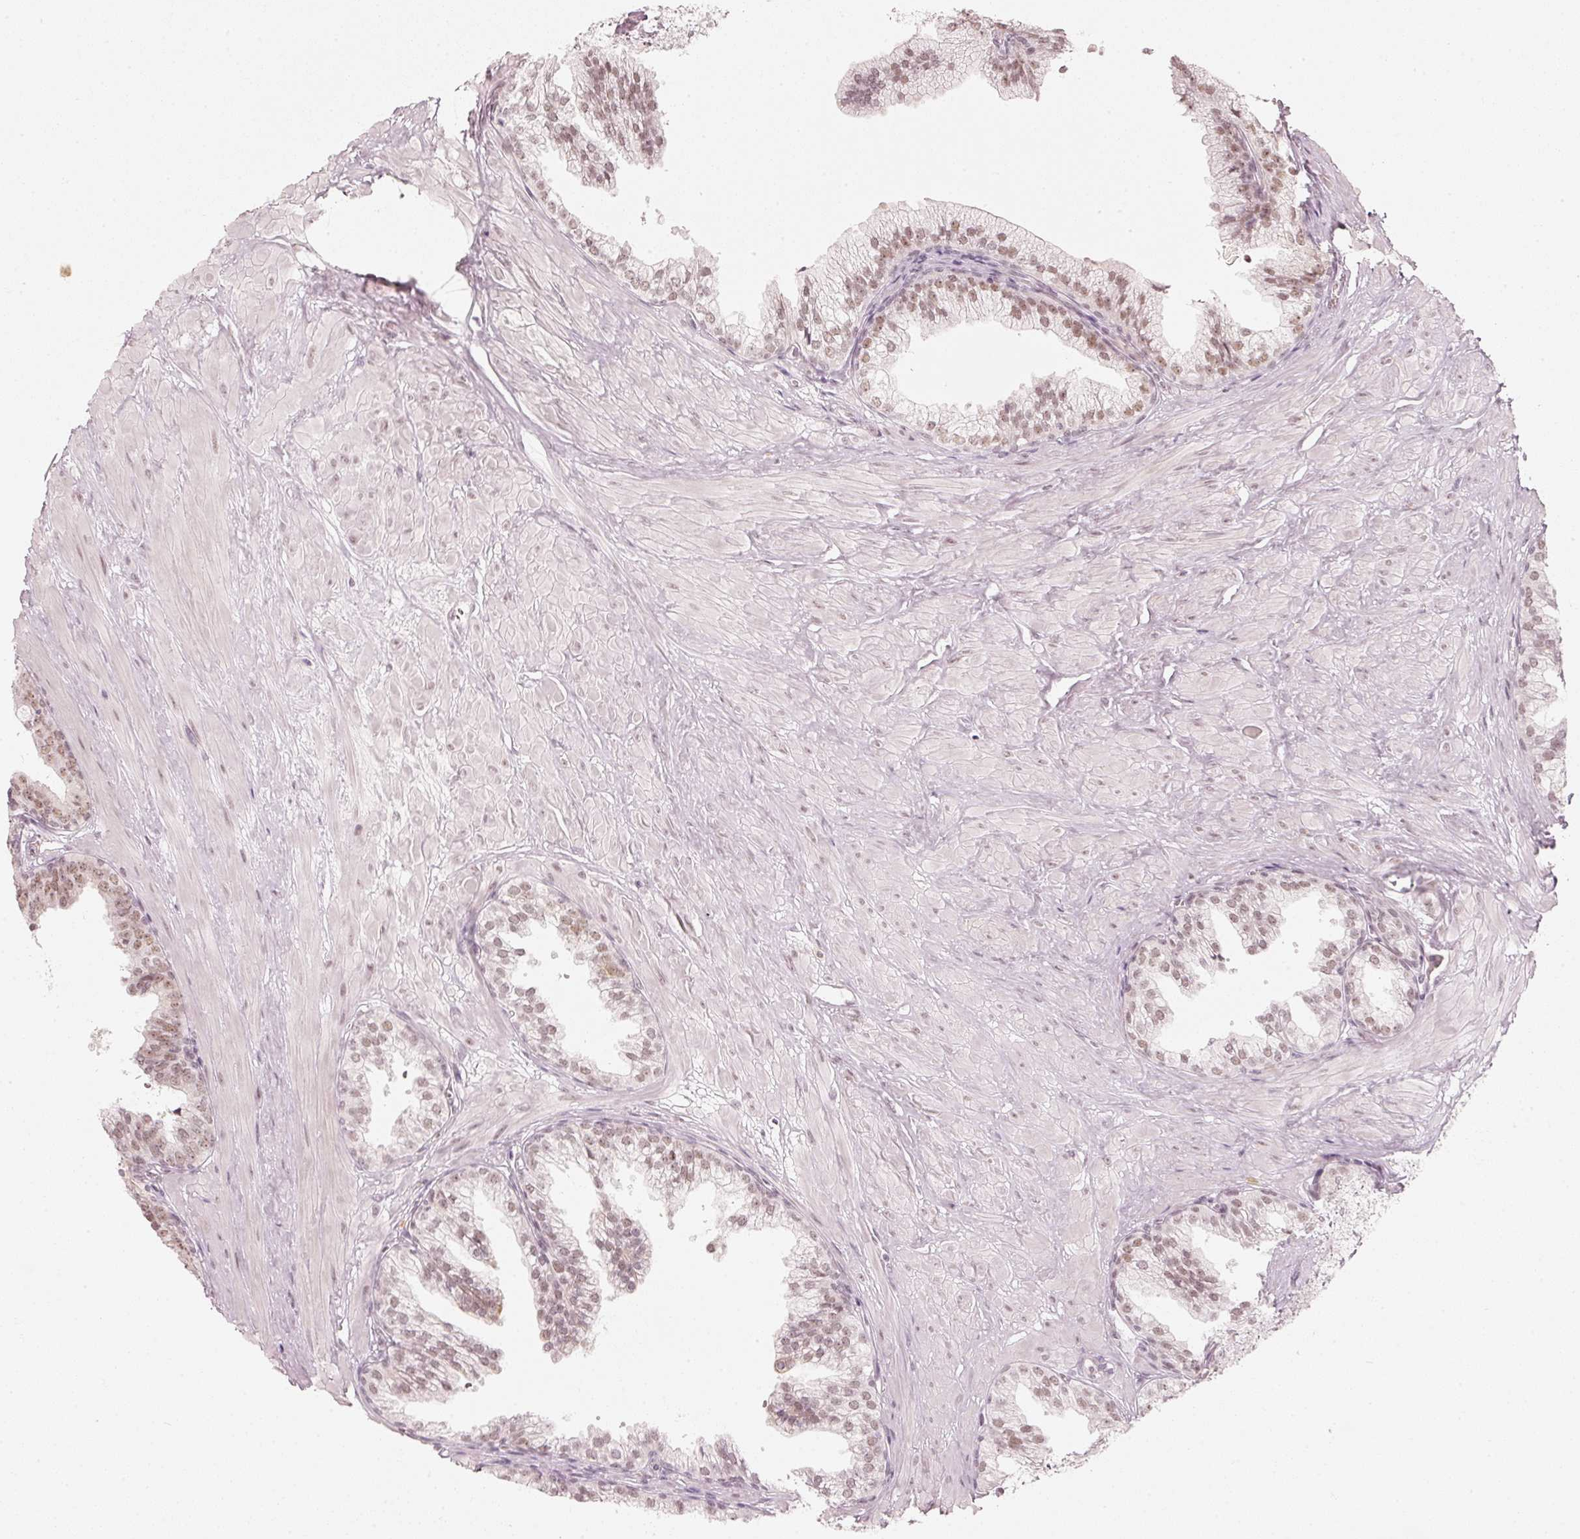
{"staining": {"intensity": "moderate", "quantity": ">75%", "location": "nuclear"}, "tissue": "prostate", "cell_type": "Glandular cells", "image_type": "normal", "snomed": [{"axis": "morphology", "description": "Normal tissue, NOS"}, {"axis": "topography", "description": "Prostate"}, {"axis": "topography", "description": "Peripheral nerve tissue"}], "caption": "Glandular cells exhibit medium levels of moderate nuclear staining in about >75% of cells in benign human prostate.", "gene": "PPP1R10", "patient": {"sex": "male", "age": 55}}